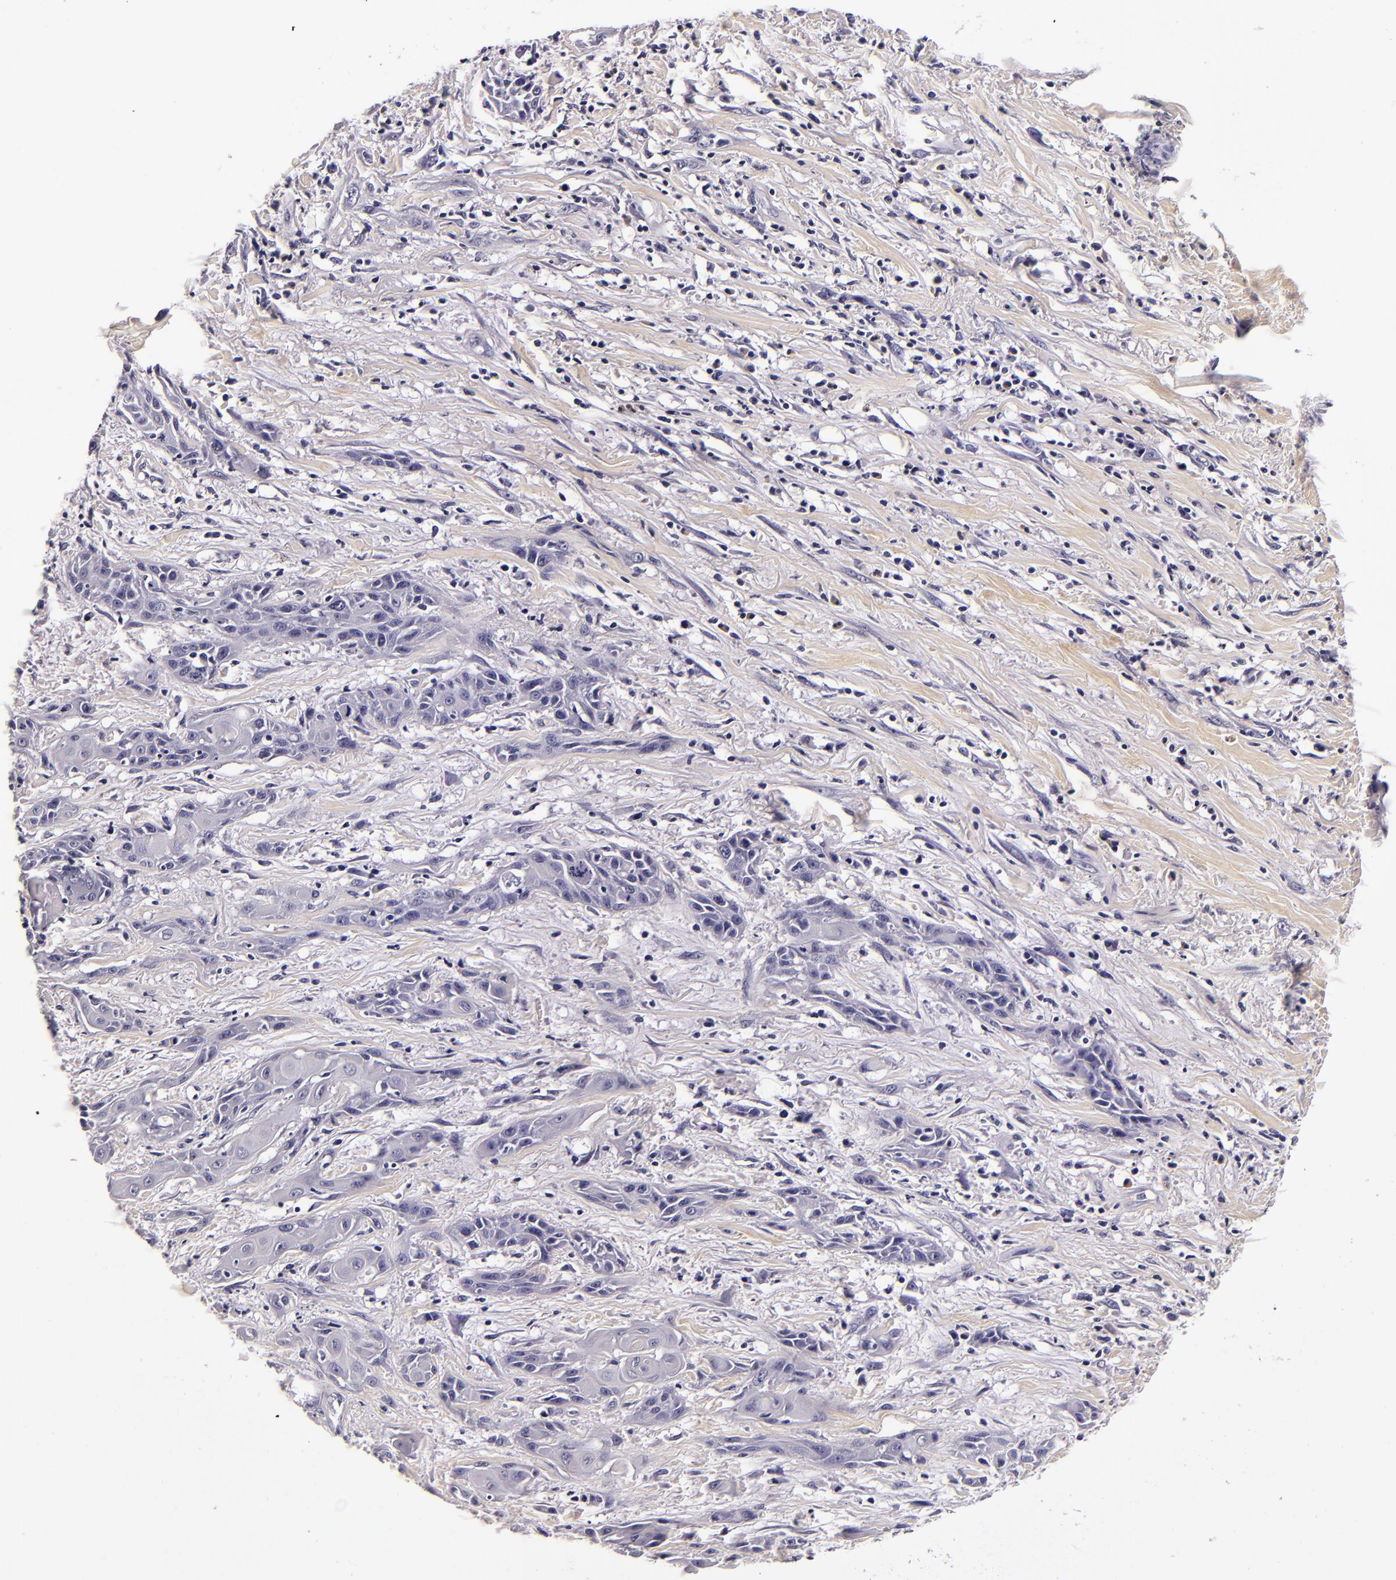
{"staining": {"intensity": "negative", "quantity": "none", "location": "none"}, "tissue": "skin cancer", "cell_type": "Tumor cells", "image_type": "cancer", "snomed": [{"axis": "morphology", "description": "Squamous cell carcinoma, NOS"}, {"axis": "topography", "description": "Skin"}, {"axis": "topography", "description": "Anal"}], "caption": "Immunohistochemistry (IHC) photomicrograph of human squamous cell carcinoma (skin) stained for a protein (brown), which reveals no staining in tumor cells. (DAB immunohistochemistry (IHC) visualized using brightfield microscopy, high magnification).", "gene": "FBN1", "patient": {"sex": "male", "age": 64}}